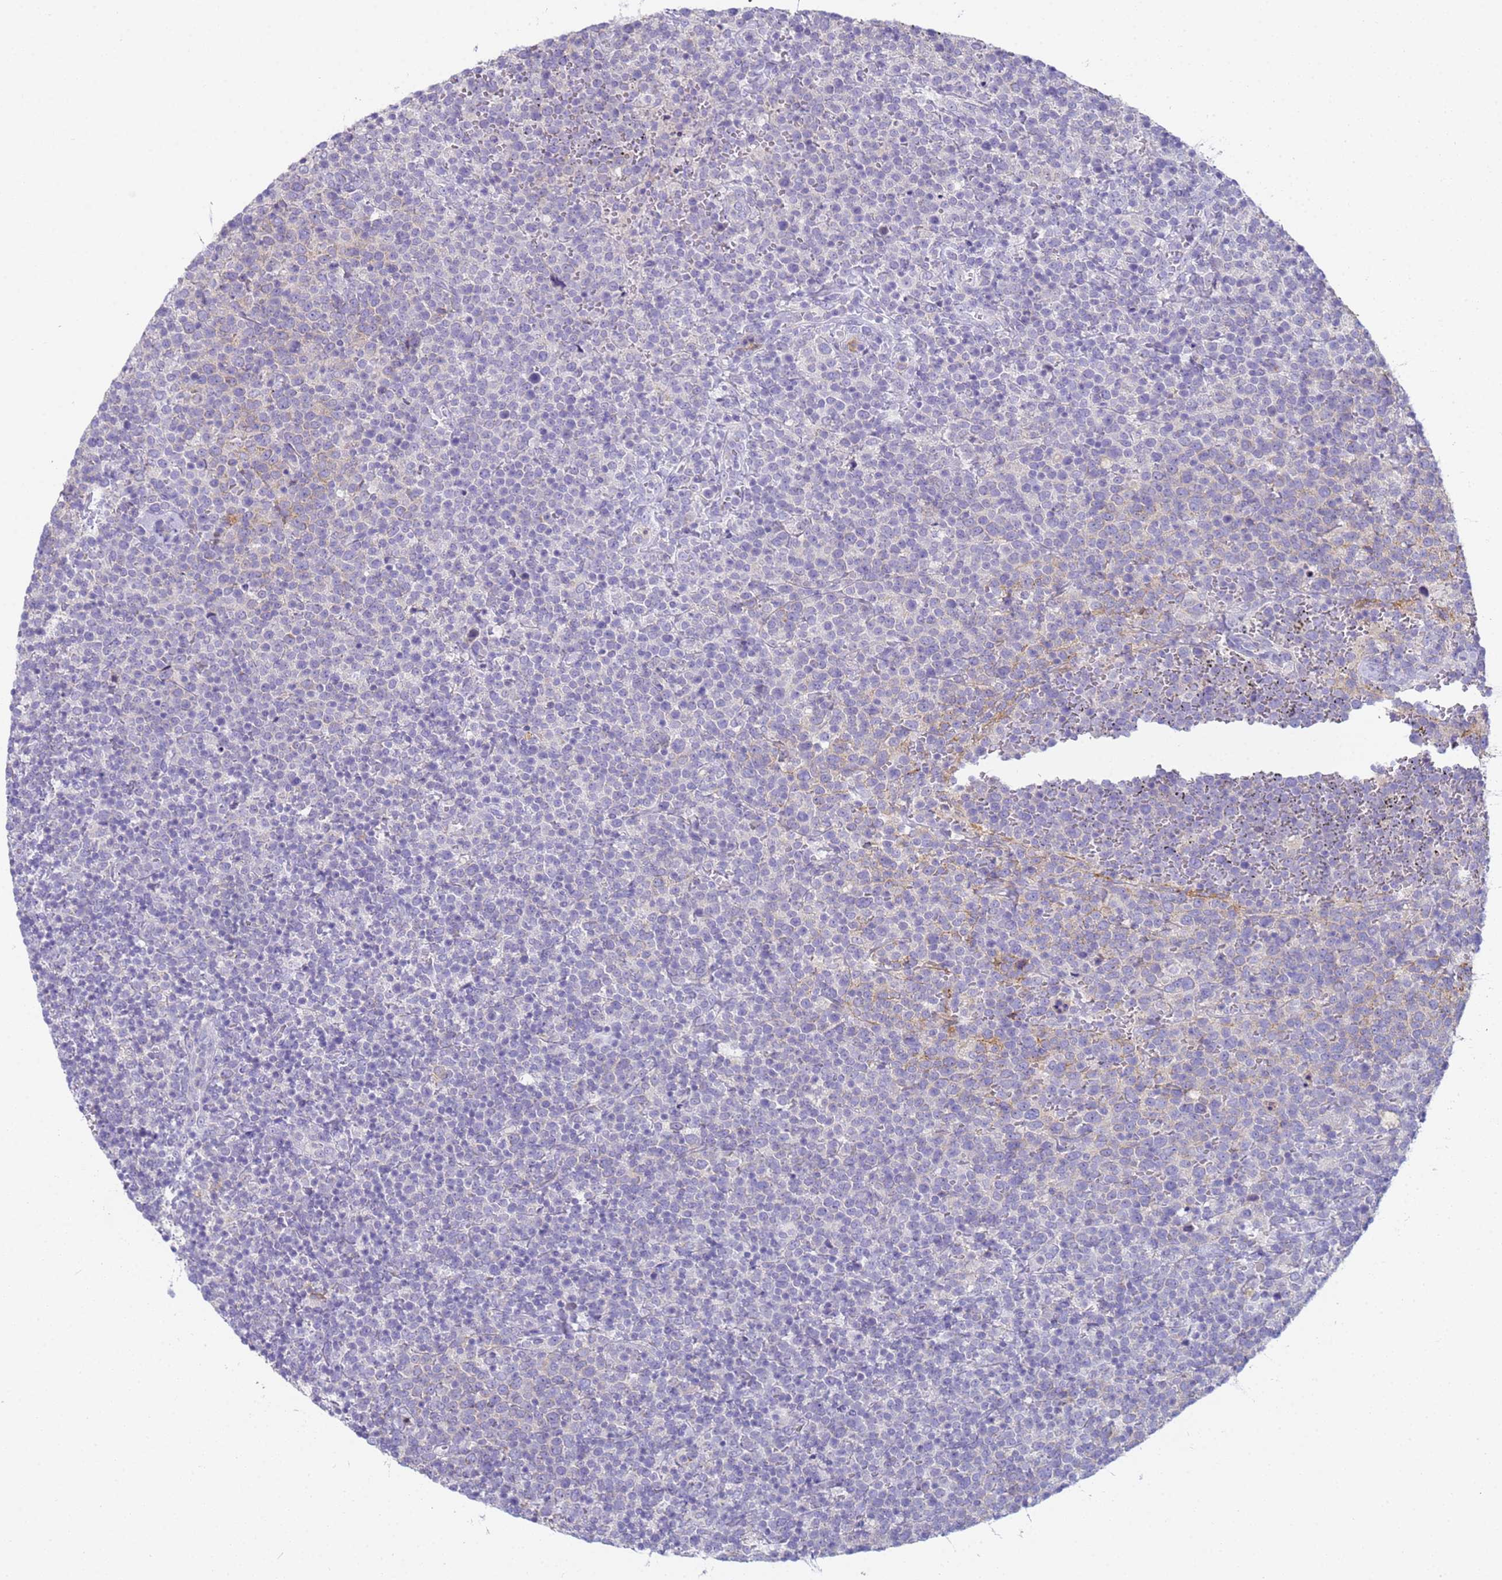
{"staining": {"intensity": "negative", "quantity": "none", "location": "none"}, "tissue": "lymphoma", "cell_type": "Tumor cells", "image_type": "cancer", "snomed": [{"axis": "morphology", "description": "Malignant lymphoma, non-Hodgkin's type, High grade"}, {"axis": "topography", "description": "Lymph node"}], "caption": "A histopathology image of high-grade malignant lymphoma, non-Hodgkin's type stained for a protein reveals no brown staining in tumor cells.", "gene": "CR1", "patient": {"sex": "male", "age": 61}}